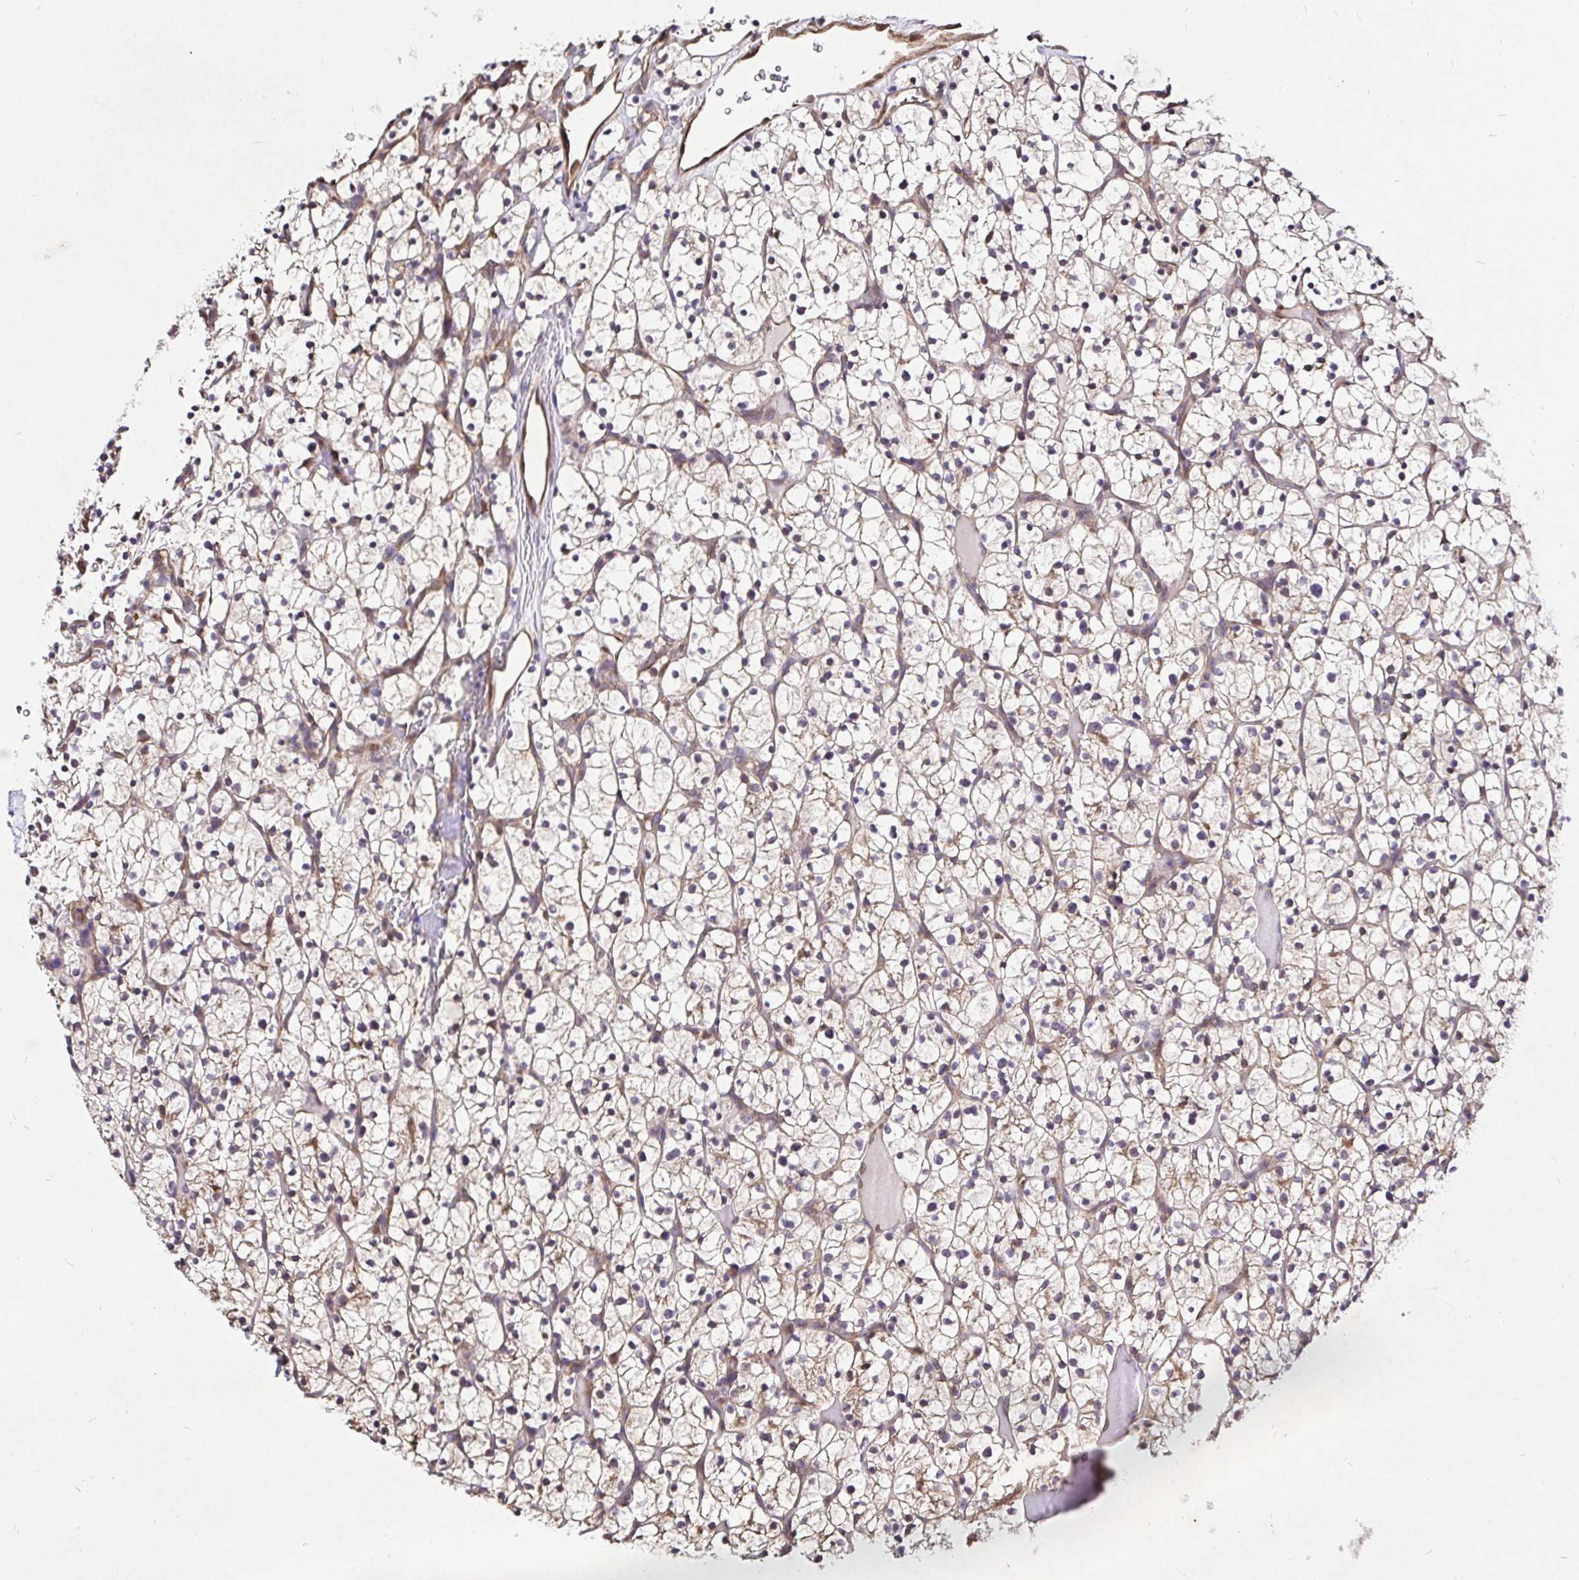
{"staining": {"intensity": "weak", "quantity": "25%-75%", "location": "cytoplasmic/membranous"}, "tissue": "renal cancer", "cell_type": "Tumor cells", "image_type": "cancer", "snomed": [{"axis": "morphology", "description": "Adenocarcinoma, NOS"}, {"axis": "topography", "description": "Kidney"}], "caption": "Tumor cells show low levels of weak cytoplasmic/membranous expression in approximately 25%-75% of cells in adenocarcinoma (renal).", "gene": "CCDC122", "patient": {"sex": "female", "age": 64}}